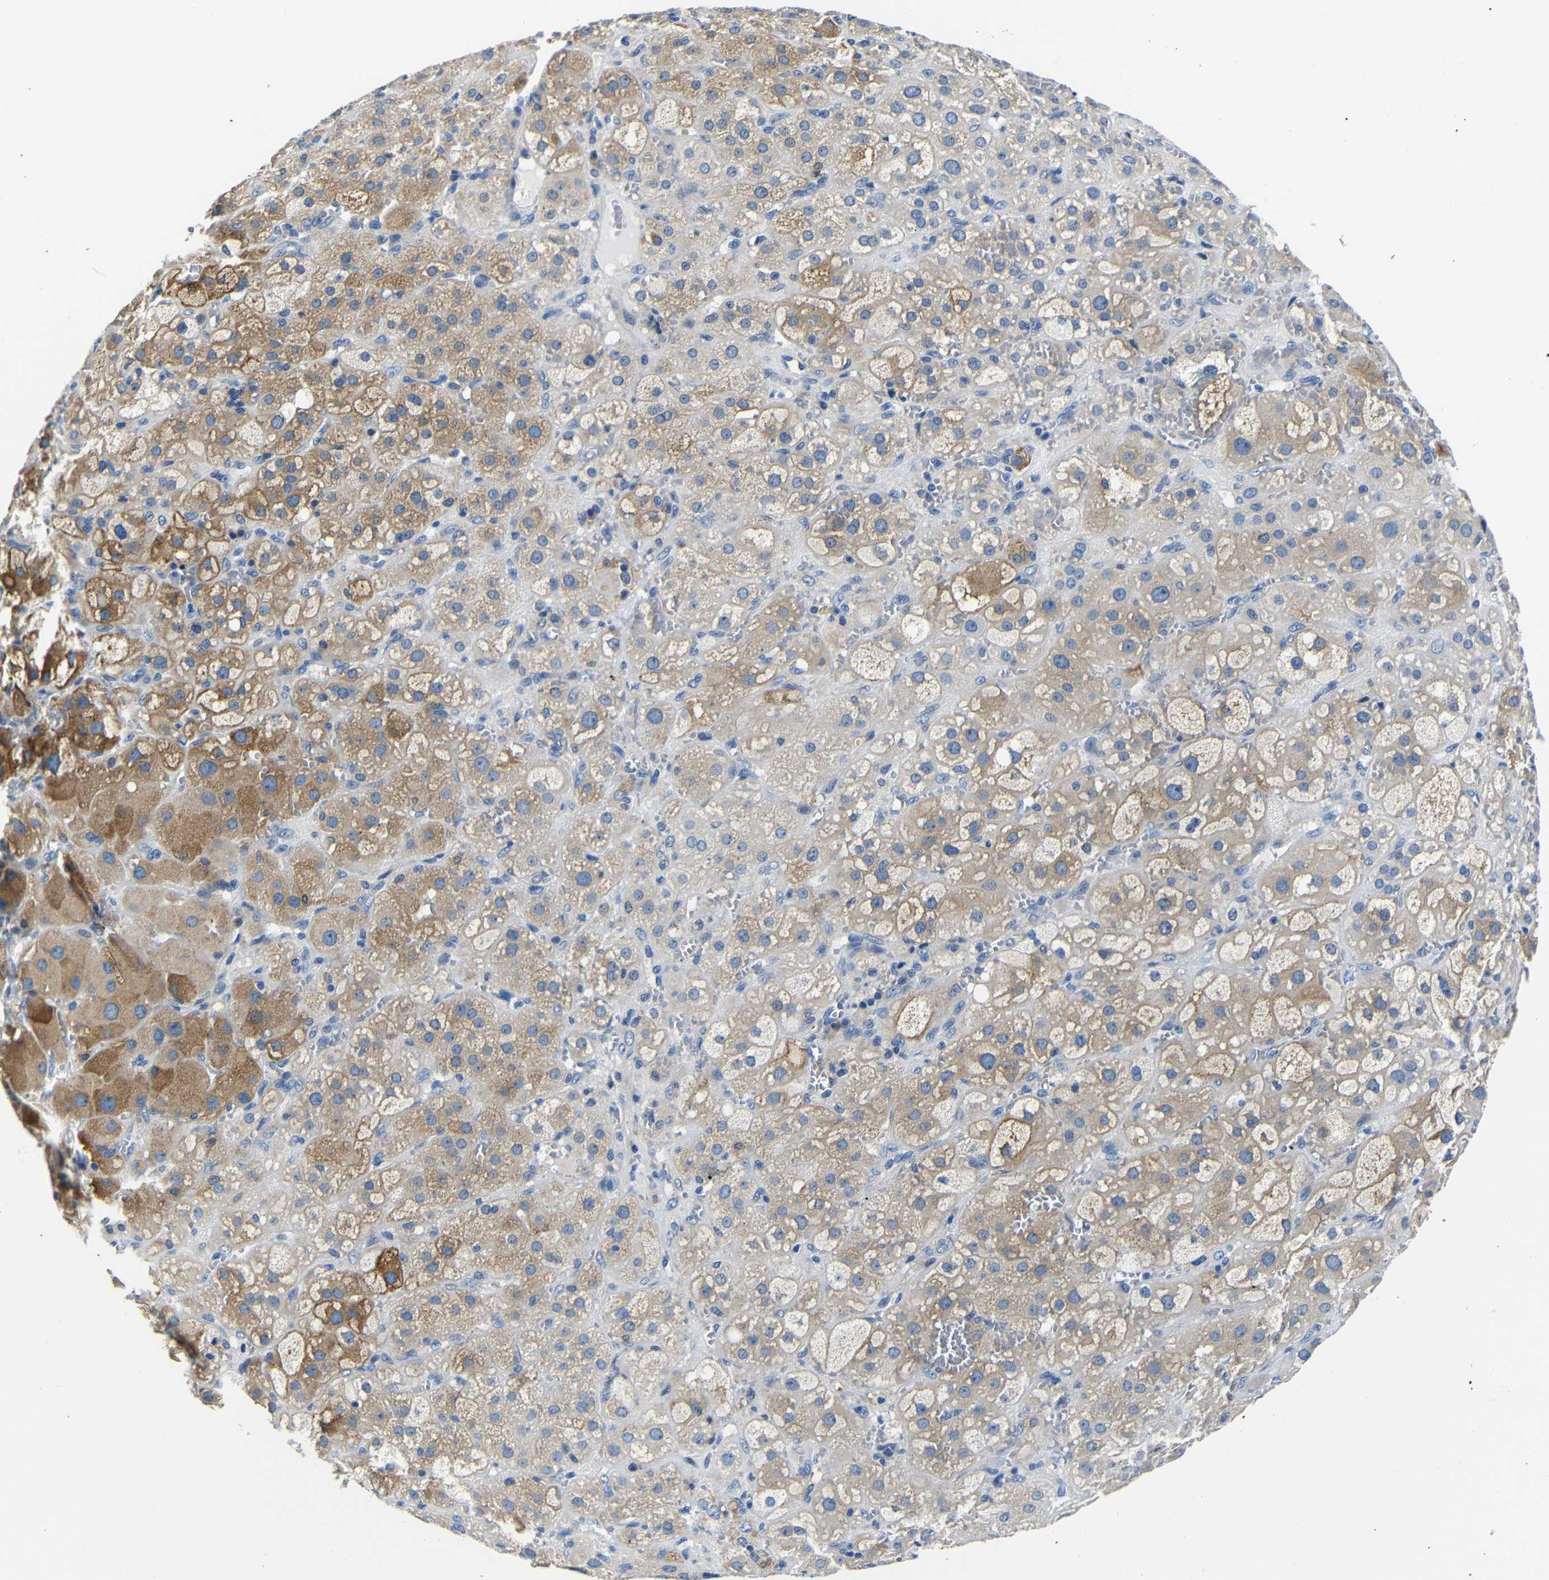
{"staining": {"intensity": "moderate", "quantity": "25%-75%", "location": "cytoplasmic/membranous"}, "tissue": "adrenal gland", "cell_type": "Glandular cells", "image_type": "normal", "snomed": [{"axis": "morphology", "description": "Normal tissue, NOS"}, {"axis": "topography", "description": "Adrenal gland"}], "caption": "Human adrenal gland stained with a brown dye demonstrates moderate cytoplasmic/membranous positive staining in about 25%-75% of glandular cells.", "gene": "TNFAIP1", "patient": {"sex": "female", "age": 47}}